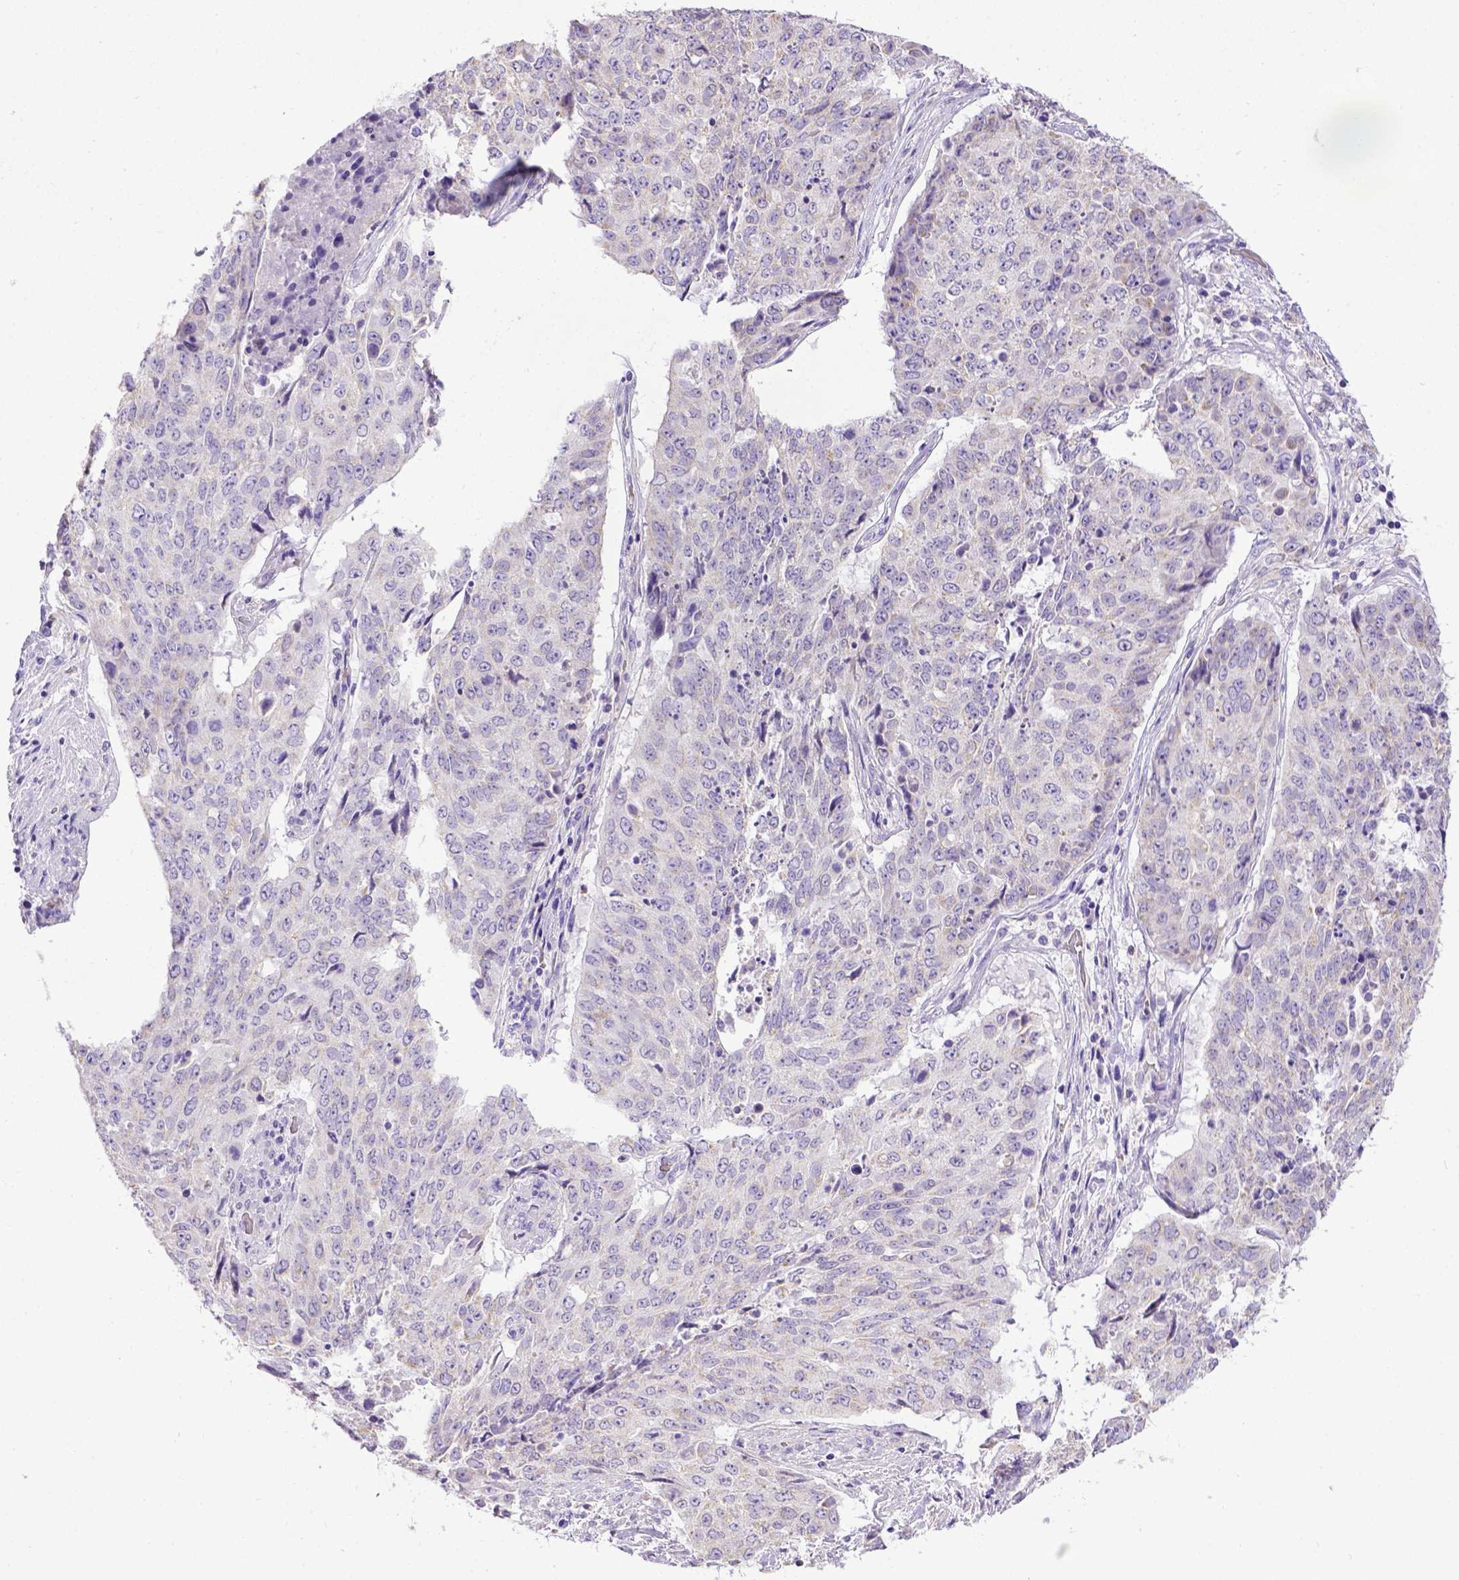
{"staining": {"intensity": "negative", "quantity": "none", "location": "none"}, "tissue": "lung cancer", "cell_type": "Tumor cells", "image_type": "cancer", "snomed": [{"axis": "morphology", "description": "Normal tissue, NOS"}, {"axis": "morphology", "description": "Squamous cell carcinoma, NOS"}, {"axis": "topography", "description": "Bronchus"}, {"axis": "topography", "description": "Lung"}], "caption": "Tumor cells show no significant positivity in lung cancer (squamous cell carcinoma).", "gene": "SPEF1", "patient": {"sex": "male", "age": 64}}